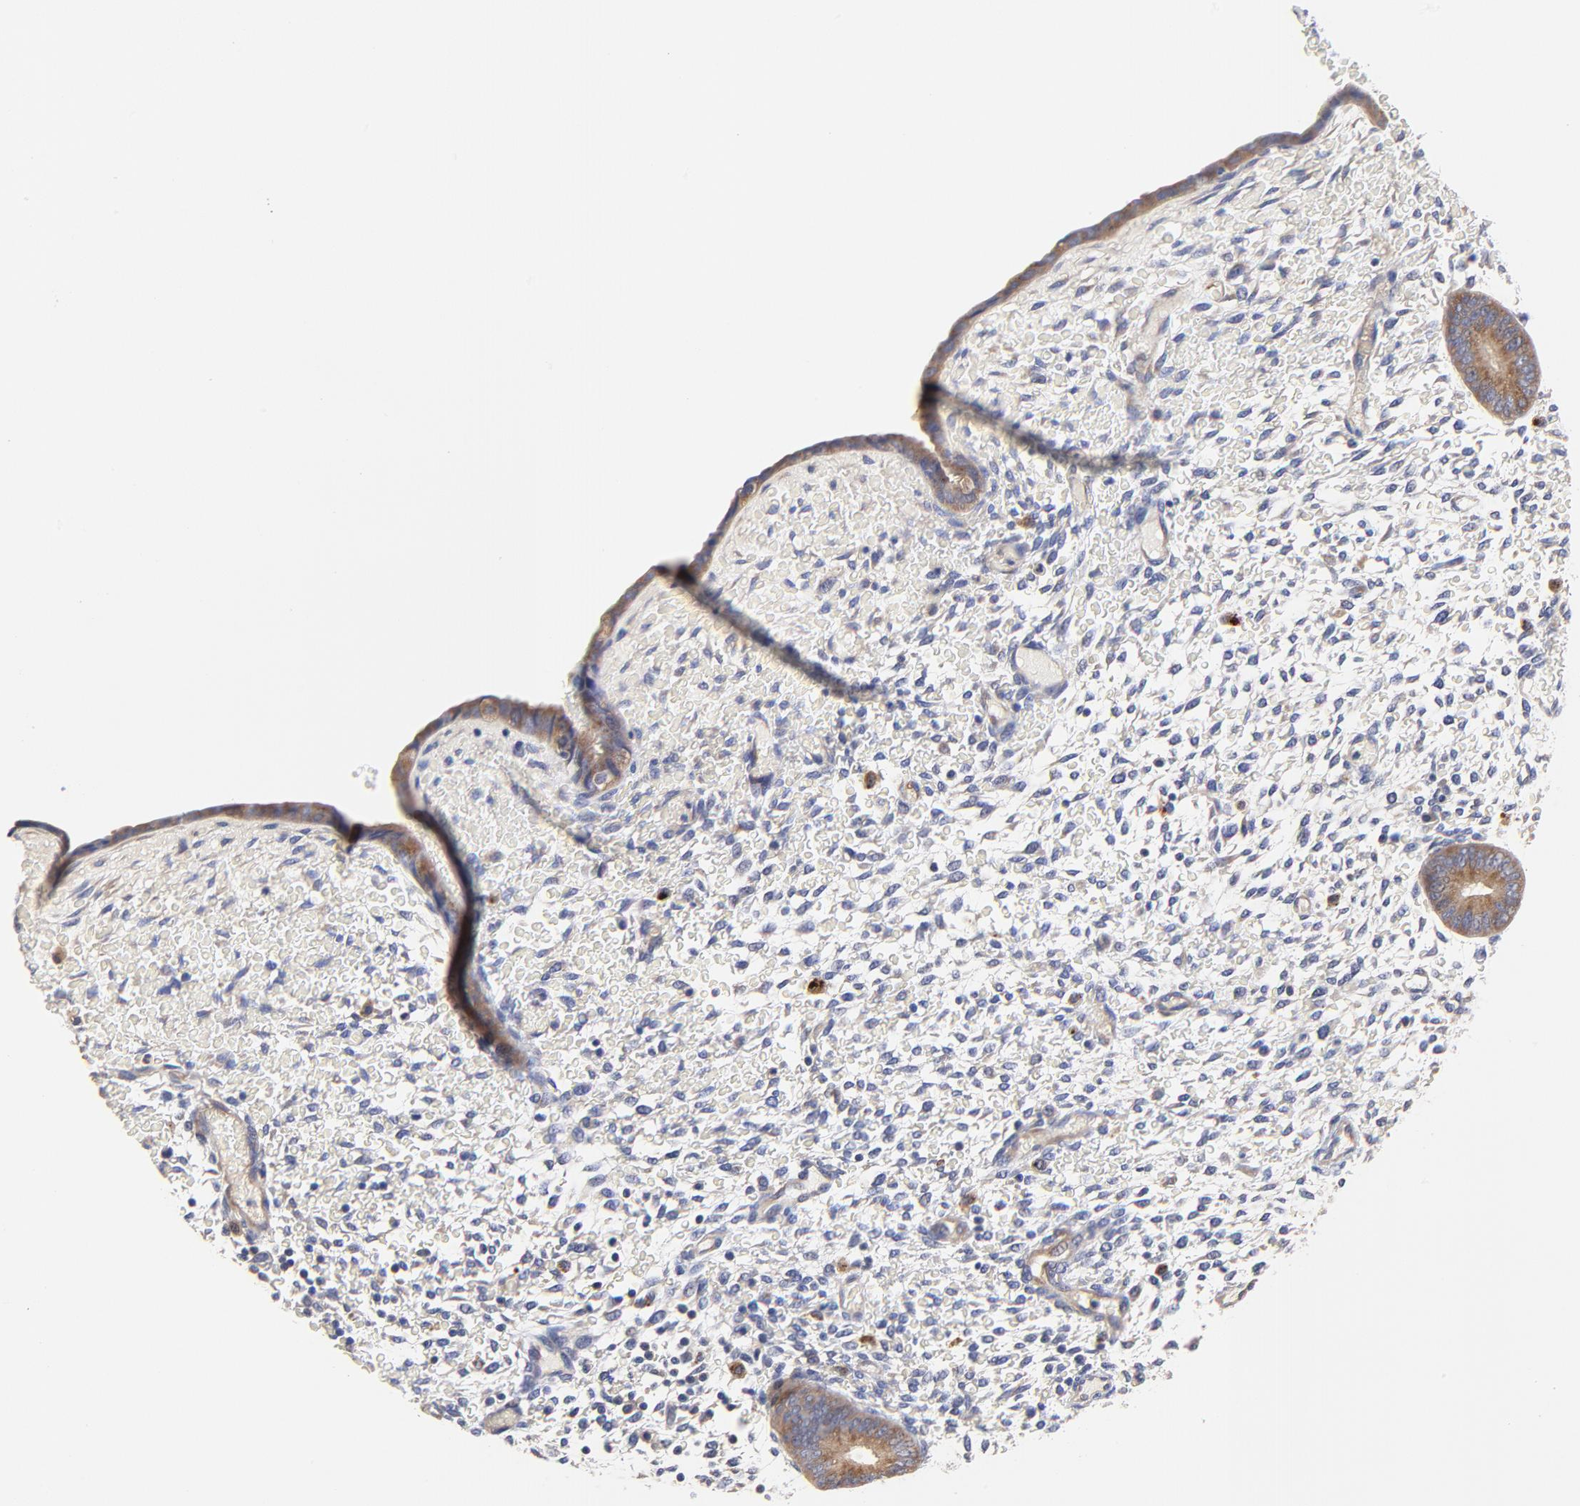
{"staining": {"intensity": "negative", "quantity": "none", "location": "none"}, "tissue": "endometrium", "cell_type": "Cells in endometrial stroma", "image_type": "normal", "snomed": [{"axis": "morphology", "description": "Normal tissue, NOS"}, {"axis": "topography", "description": "Endometrium"}], "caption": "DAB immunohistochemical staining of benign human endometrium demonstrates no significant expression in cells in endometrial stroma.", "gene": "FBXL2", "patient": {"sex": "female", "age": 42}}